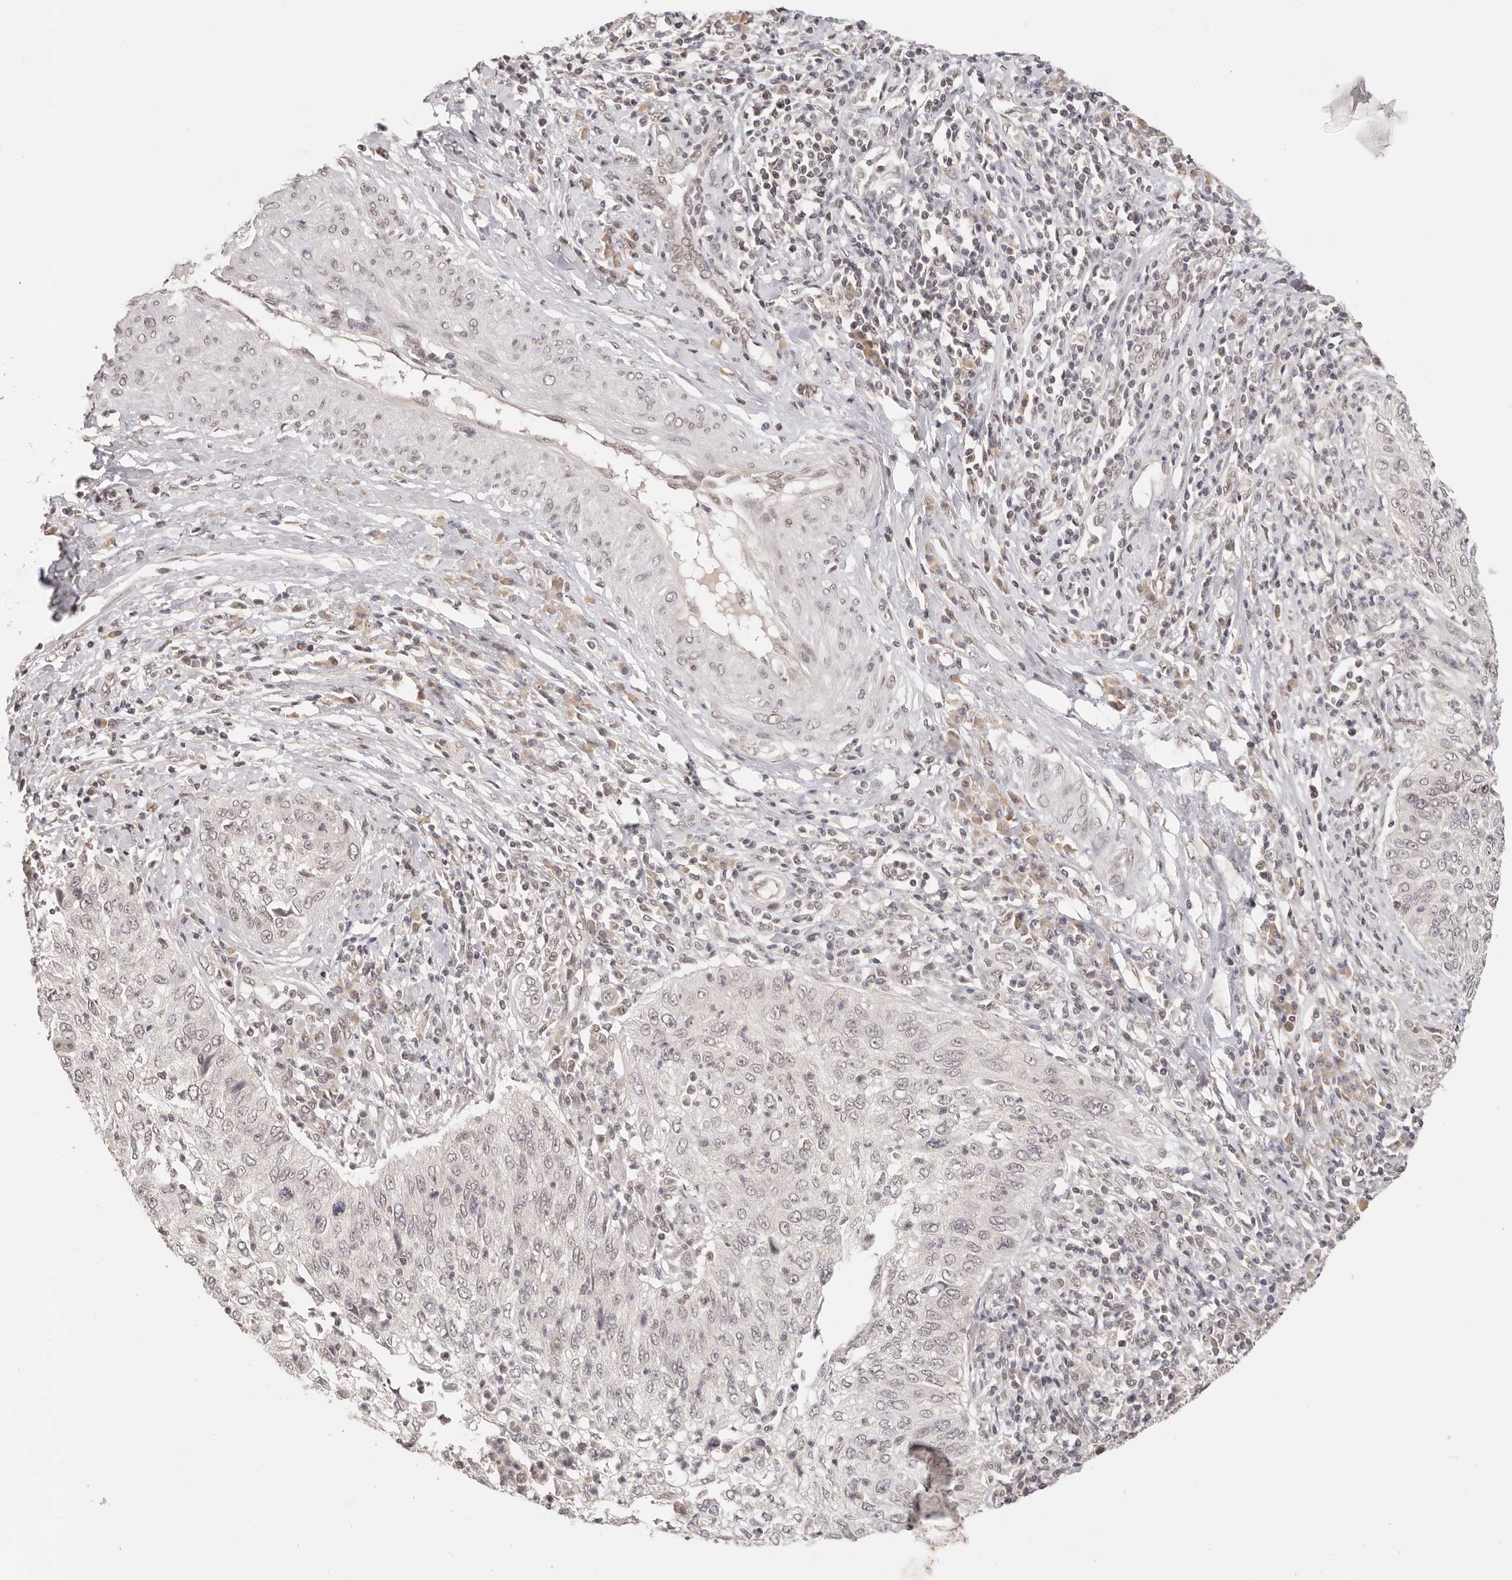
{"staining": {"intensity": "negative", "quantity": "none", "location": "none"}, "tissue": "cervical cancer", "cell_type": "Tumor cells", "image_type": "cancer", "snomed": [{"axis": "morphology", "description": "Squamous cell carcinoma, NOS"}, {"axis": "topography", "description": "Cervix"}], "caption": "Immunohistochemistry histopathology image of neoplastic tissue: human cervical squamous cell carcinoma stained with DAB demonstrates no significant protein expression in tumor cells.", "gene": "RFC3", "patient": {"sex": "female", "age": 30}}